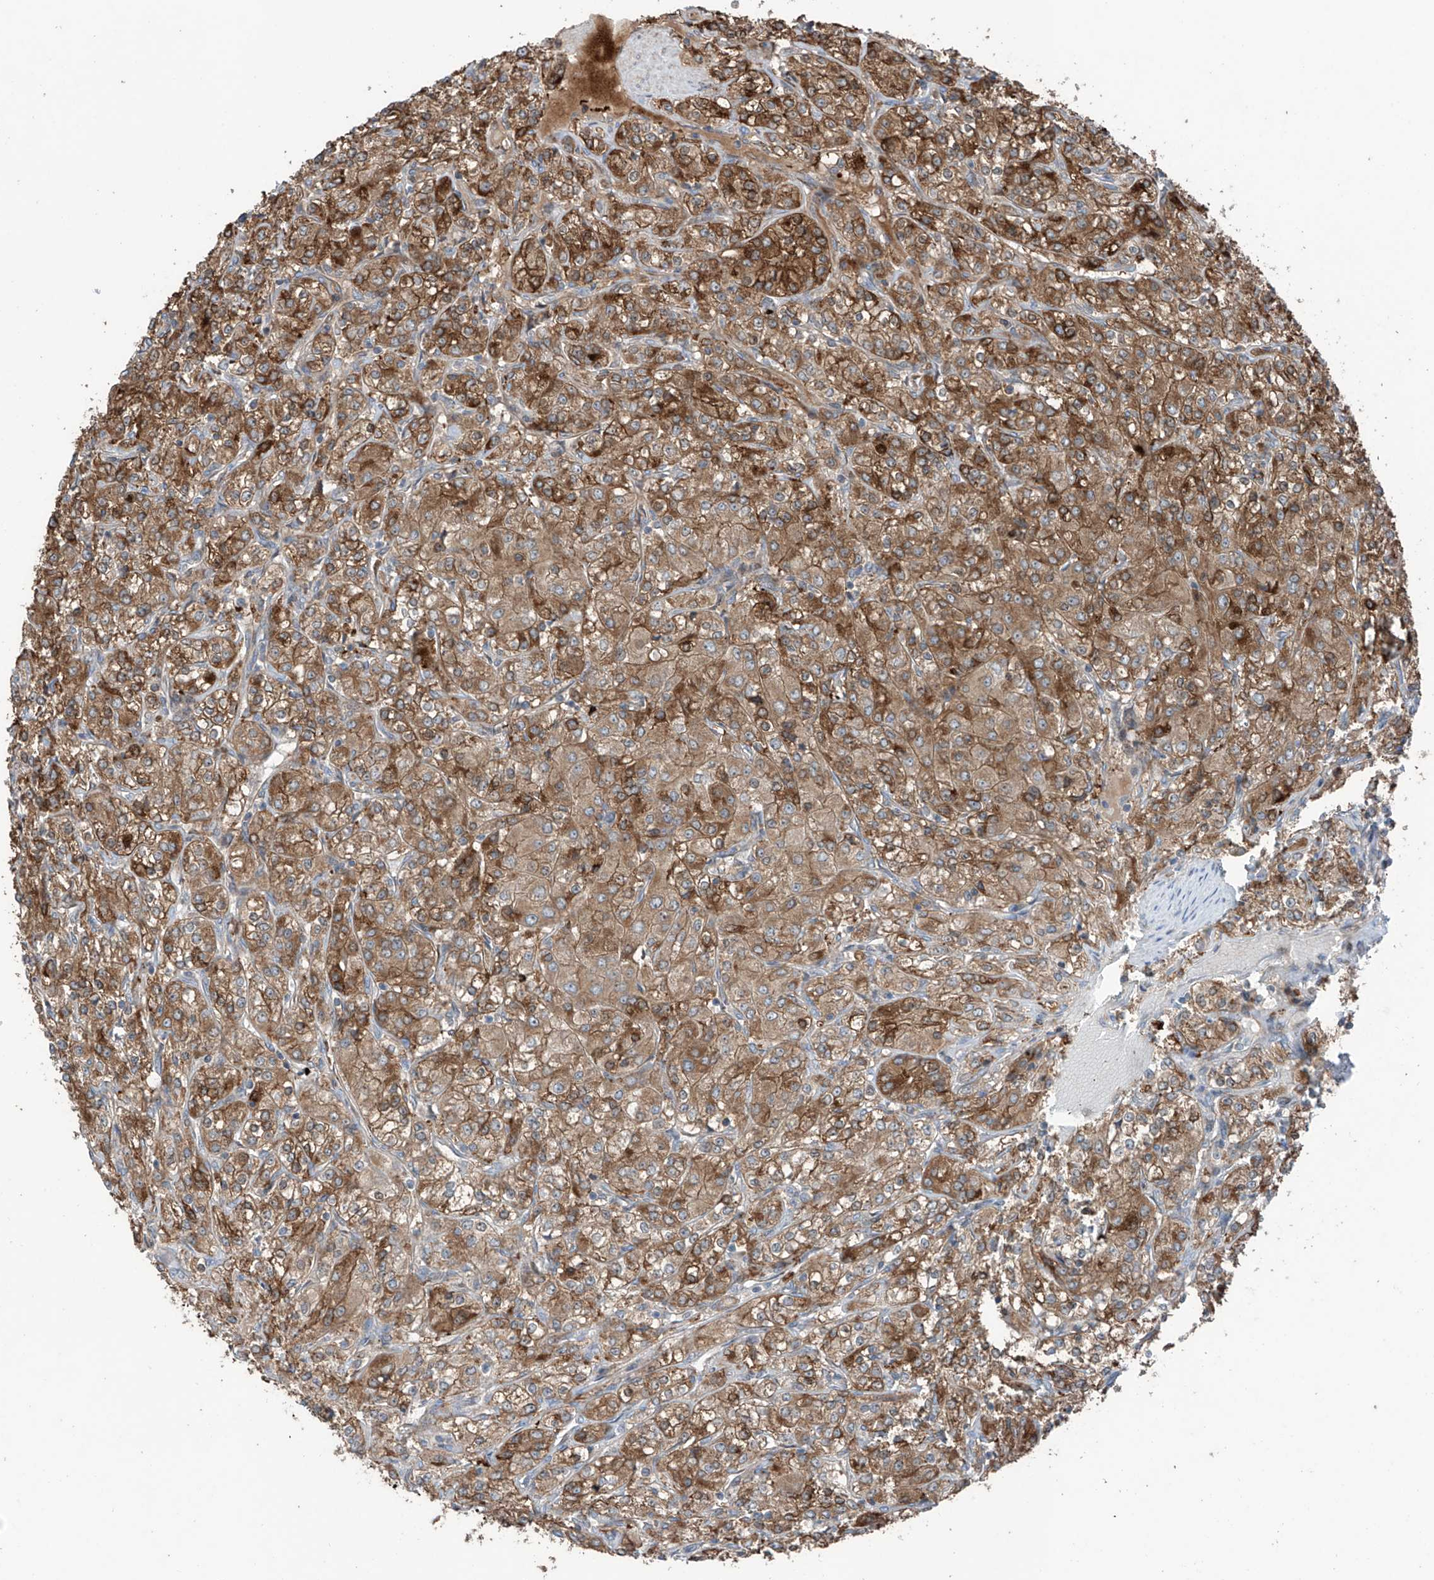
{"staining": {"intensity": "strong", "quantity": ">75%", "location": "cytoplasmic/membranous"}, "tissue": "renal cancer", "cell_type": "Tumor cells", "image_type": "cancer", "snomed": [{"axis": "morphology", "description": "Adenocarcinoma, NOS"}, {"axis": "topography", "description": "Kidney"}], "caption": "Immunohistochemical staining of human renal adenocarcinoma shows high levels of strong cytoplasmic/membranous protein positivity in approximately >75% of tumor cells.", "gene": "SAMD3", "patient": {"sex": "male", "age": 77}}